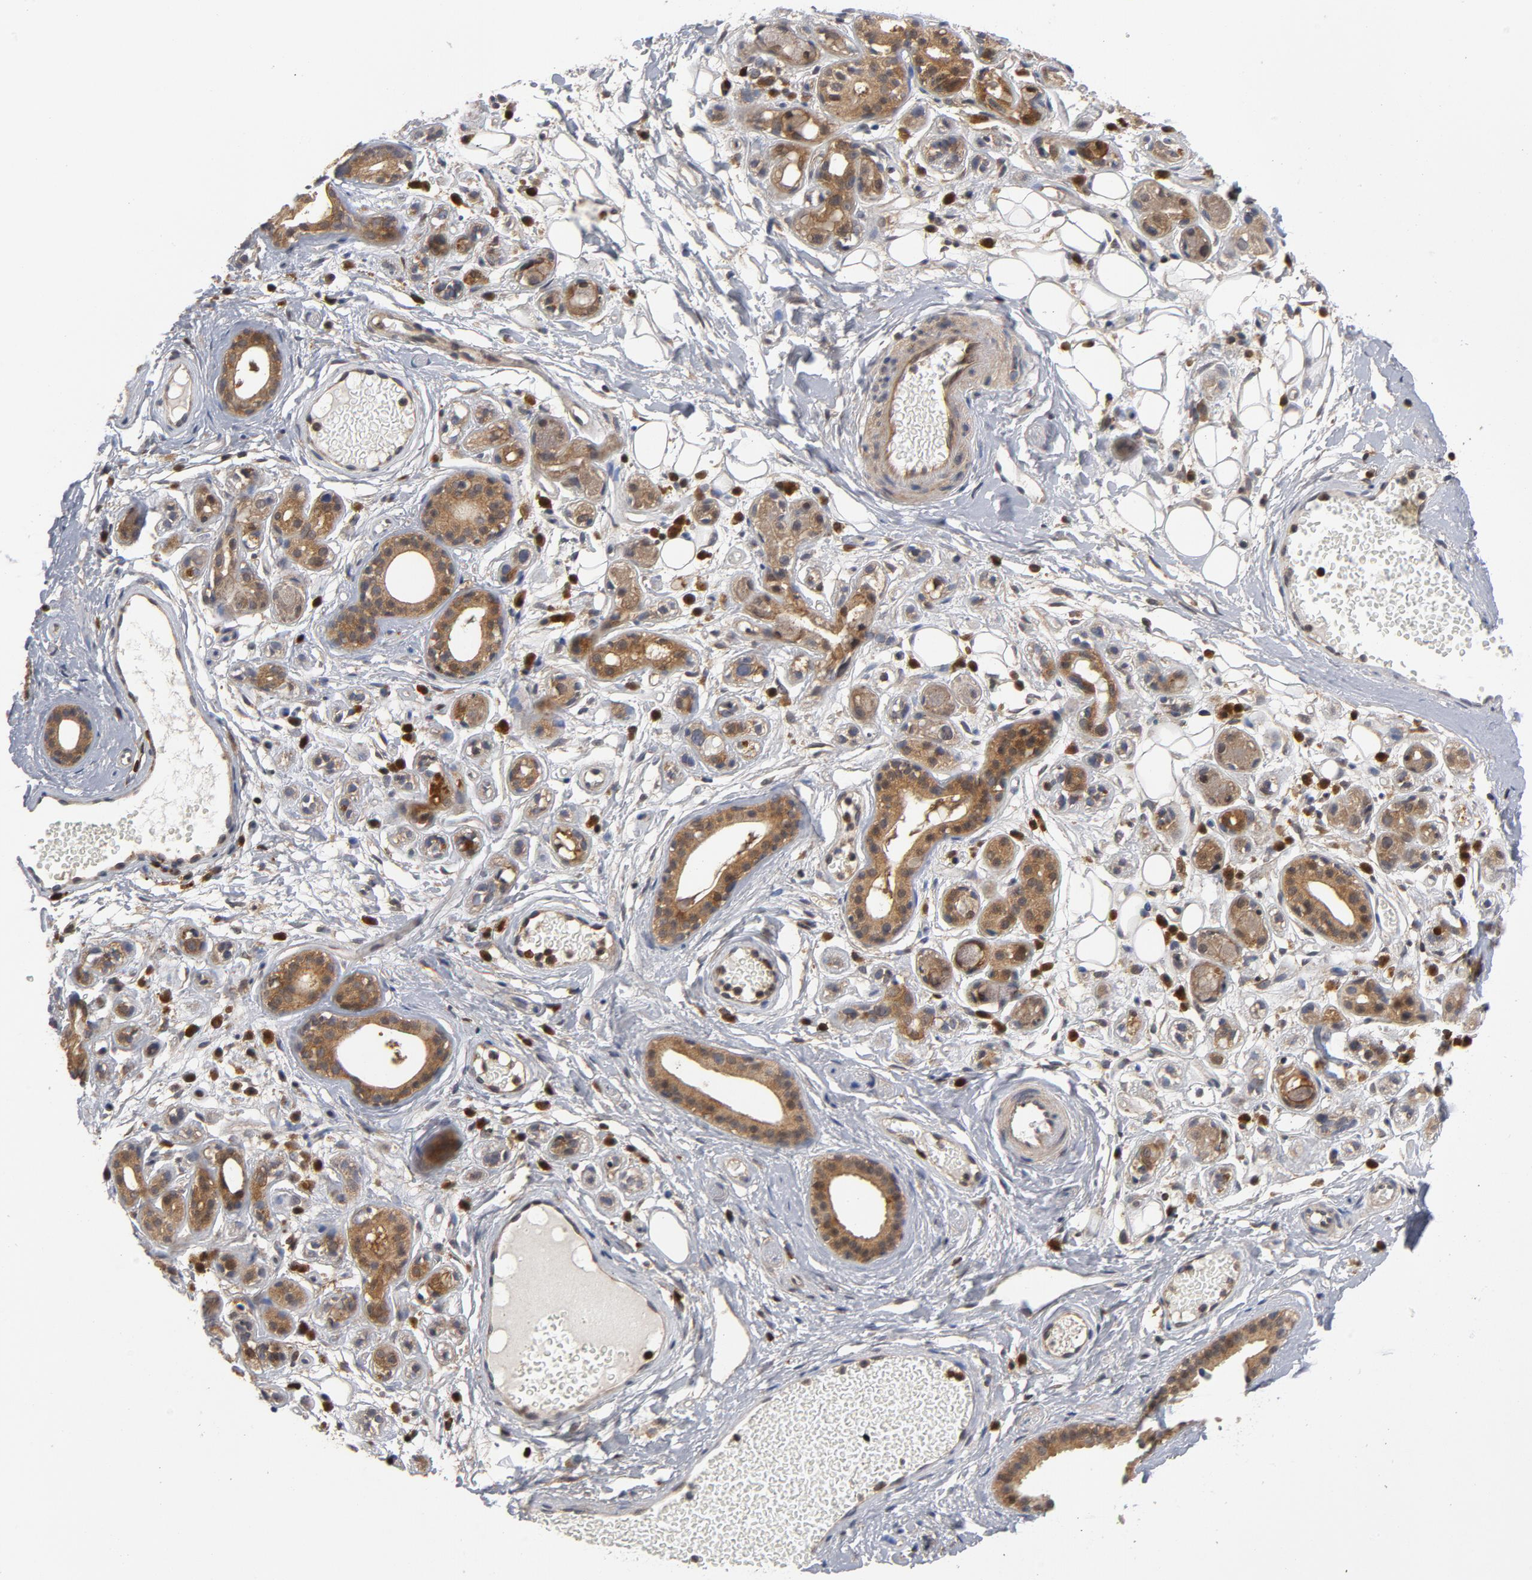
{"staining": {"intensity": "weak", "quantity": ">75%", "location": "cytoplasmic/membranous,nuclear"}, "tissue": "salivary gland", "cell_type": "Glandular cells", "image_type": "normal", "snomed": [{"axis": "morphology", "description": "Normal tissue, NOS"}, {"axis": "topography", "description": "Salivary gland"}], "caption": "High-magnification brightfield microscopy of benign salivary gland stained with DAB (3,3'-diaminobenzidine) (brown) and counterstained with hematoxylin (blue). glandular cells exhibit weak cytoplasmic/membranous,nuclear positivity is identified in approximately>75% of cells.", "gene": "TRADD", "patient": {"sex": "male", "age": 54}}